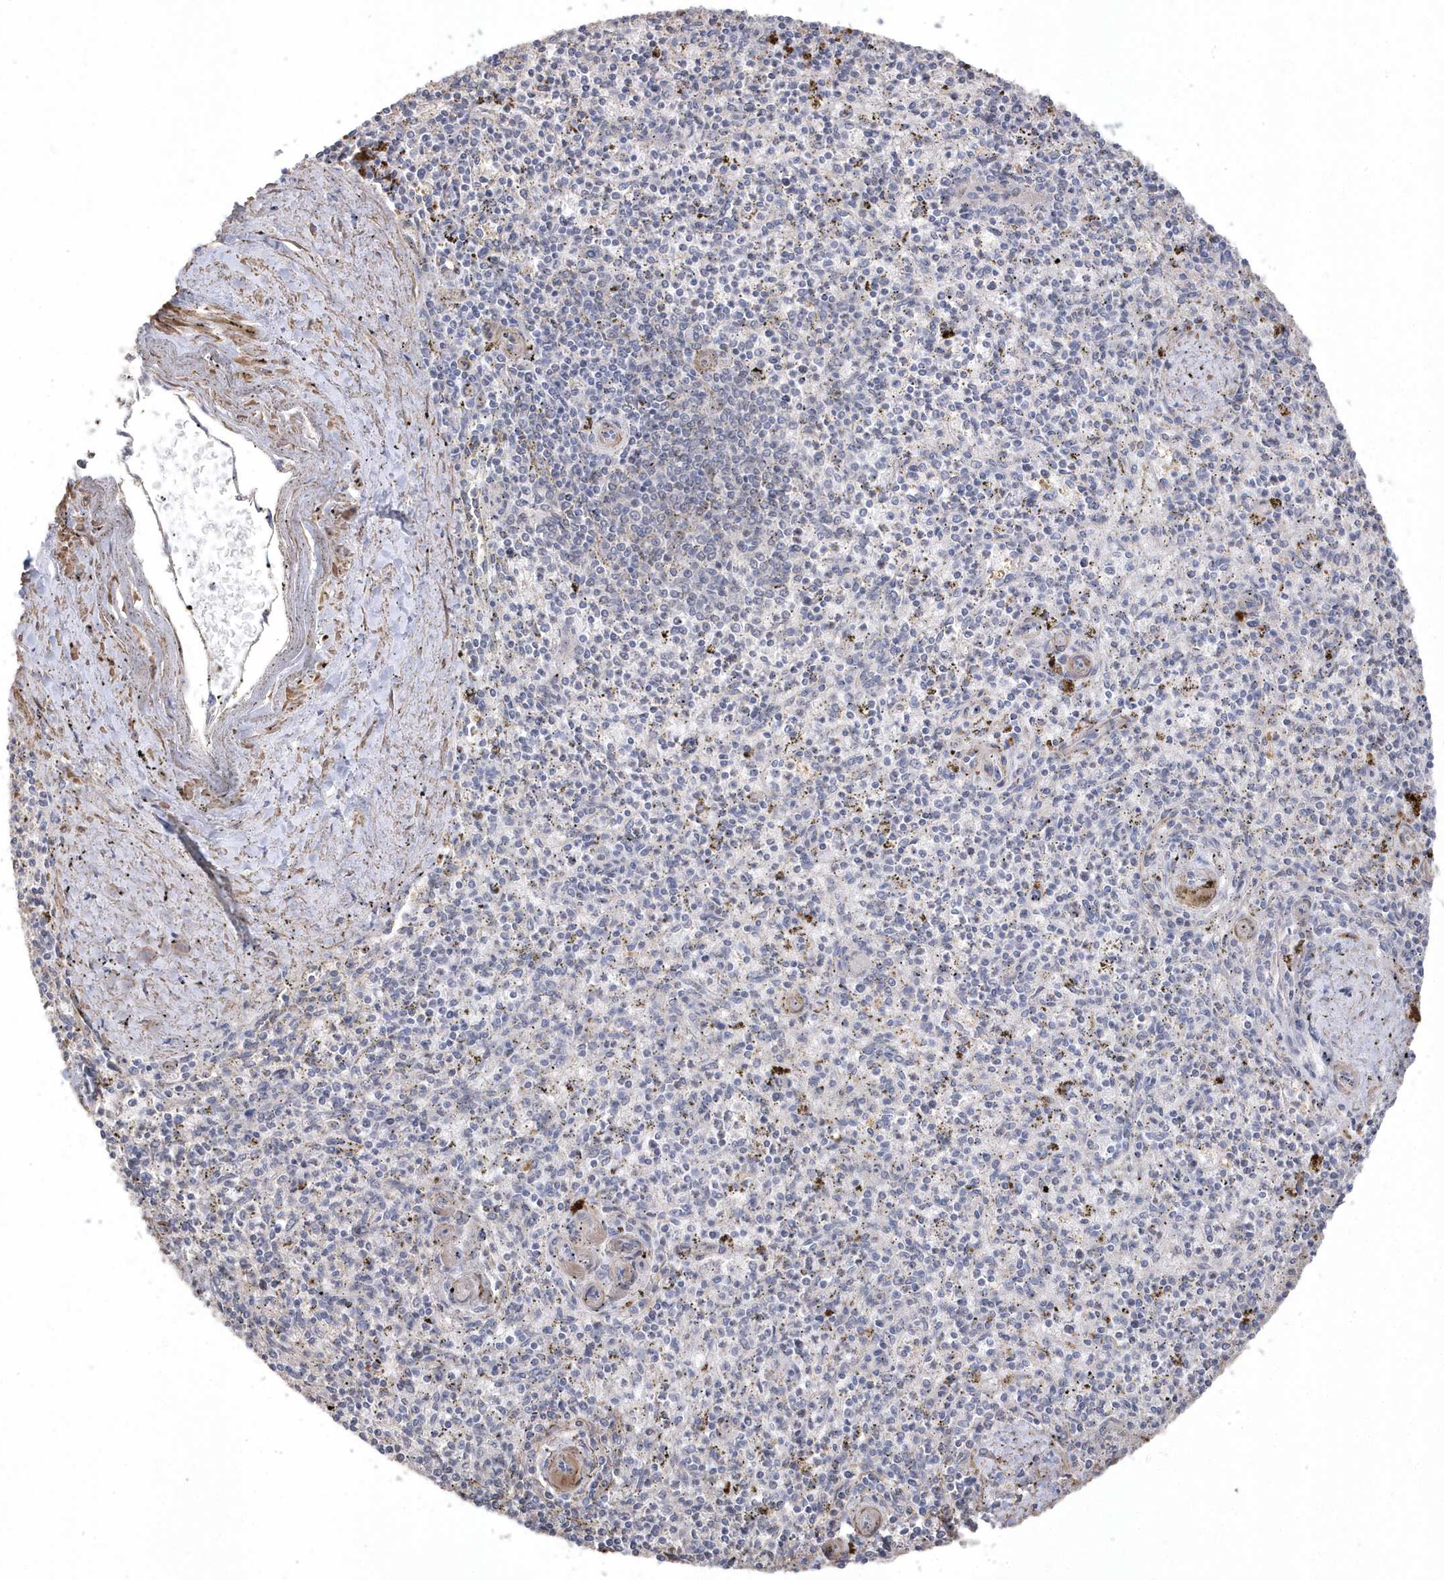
{"staining": {"intensity": "negative", "quantity": "none", "location": "none"}, "tissue": "spleen", "cell_type": "Cells in red pulp", "image_type": "normal", "snomed": [{"axis": "morphology", "description": "Normal tissue, NOS"}, {"axis": "topography", "description": "Spleen"}], "caption": "An IHC image of normal spleen is shown. There is no staining in cells in red pulp of spleen. (Immunohistochemistry, brightfield microscopy, high magnification).", "gene": "GTPBP6", "patient": {"sex": "male", "age": 72}}